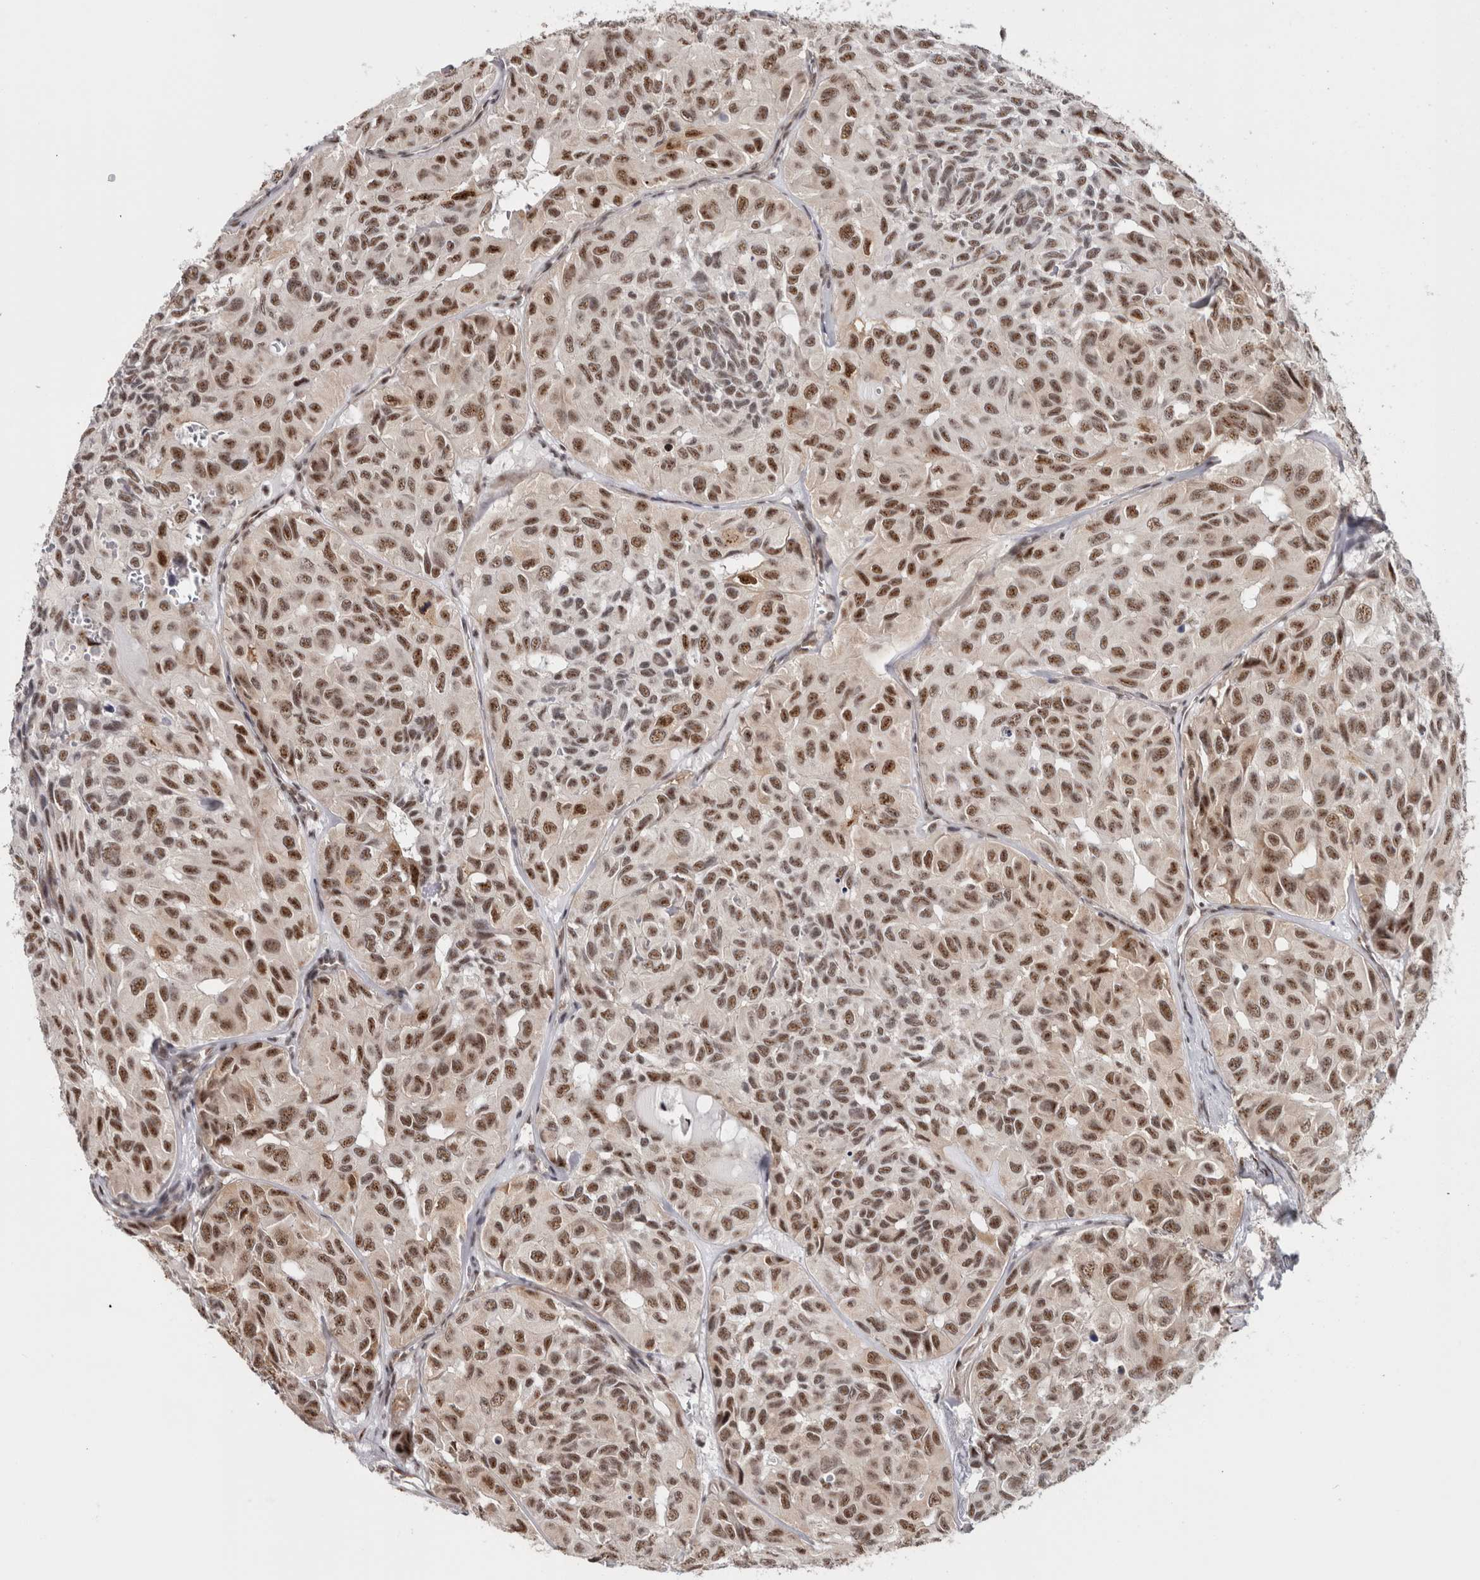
{"staining": {"intensity": "strong", "quantity": ">75%", "location": "nuclear"}, "tissue": "head and neck cancer", "cell_type": "Tumor cells", "image_type": "cancer", "snomed": [{"axis": "morphology", "description": "Adenocarcinoma, NOS"}, {"axis": "topography", "description": "Salivary gland, NOS"}, {"axis": "topography", "description": "Head-Neck"}], "caption": "This photomicrograph displays immunohistochemistry (IHC) staining of adenocarcinoma (head and neck), with high strong nuclear expression in about >75% of tumor cells.", "gene": "MKNK1", "patient": {"sex": "female", "age": 76}}